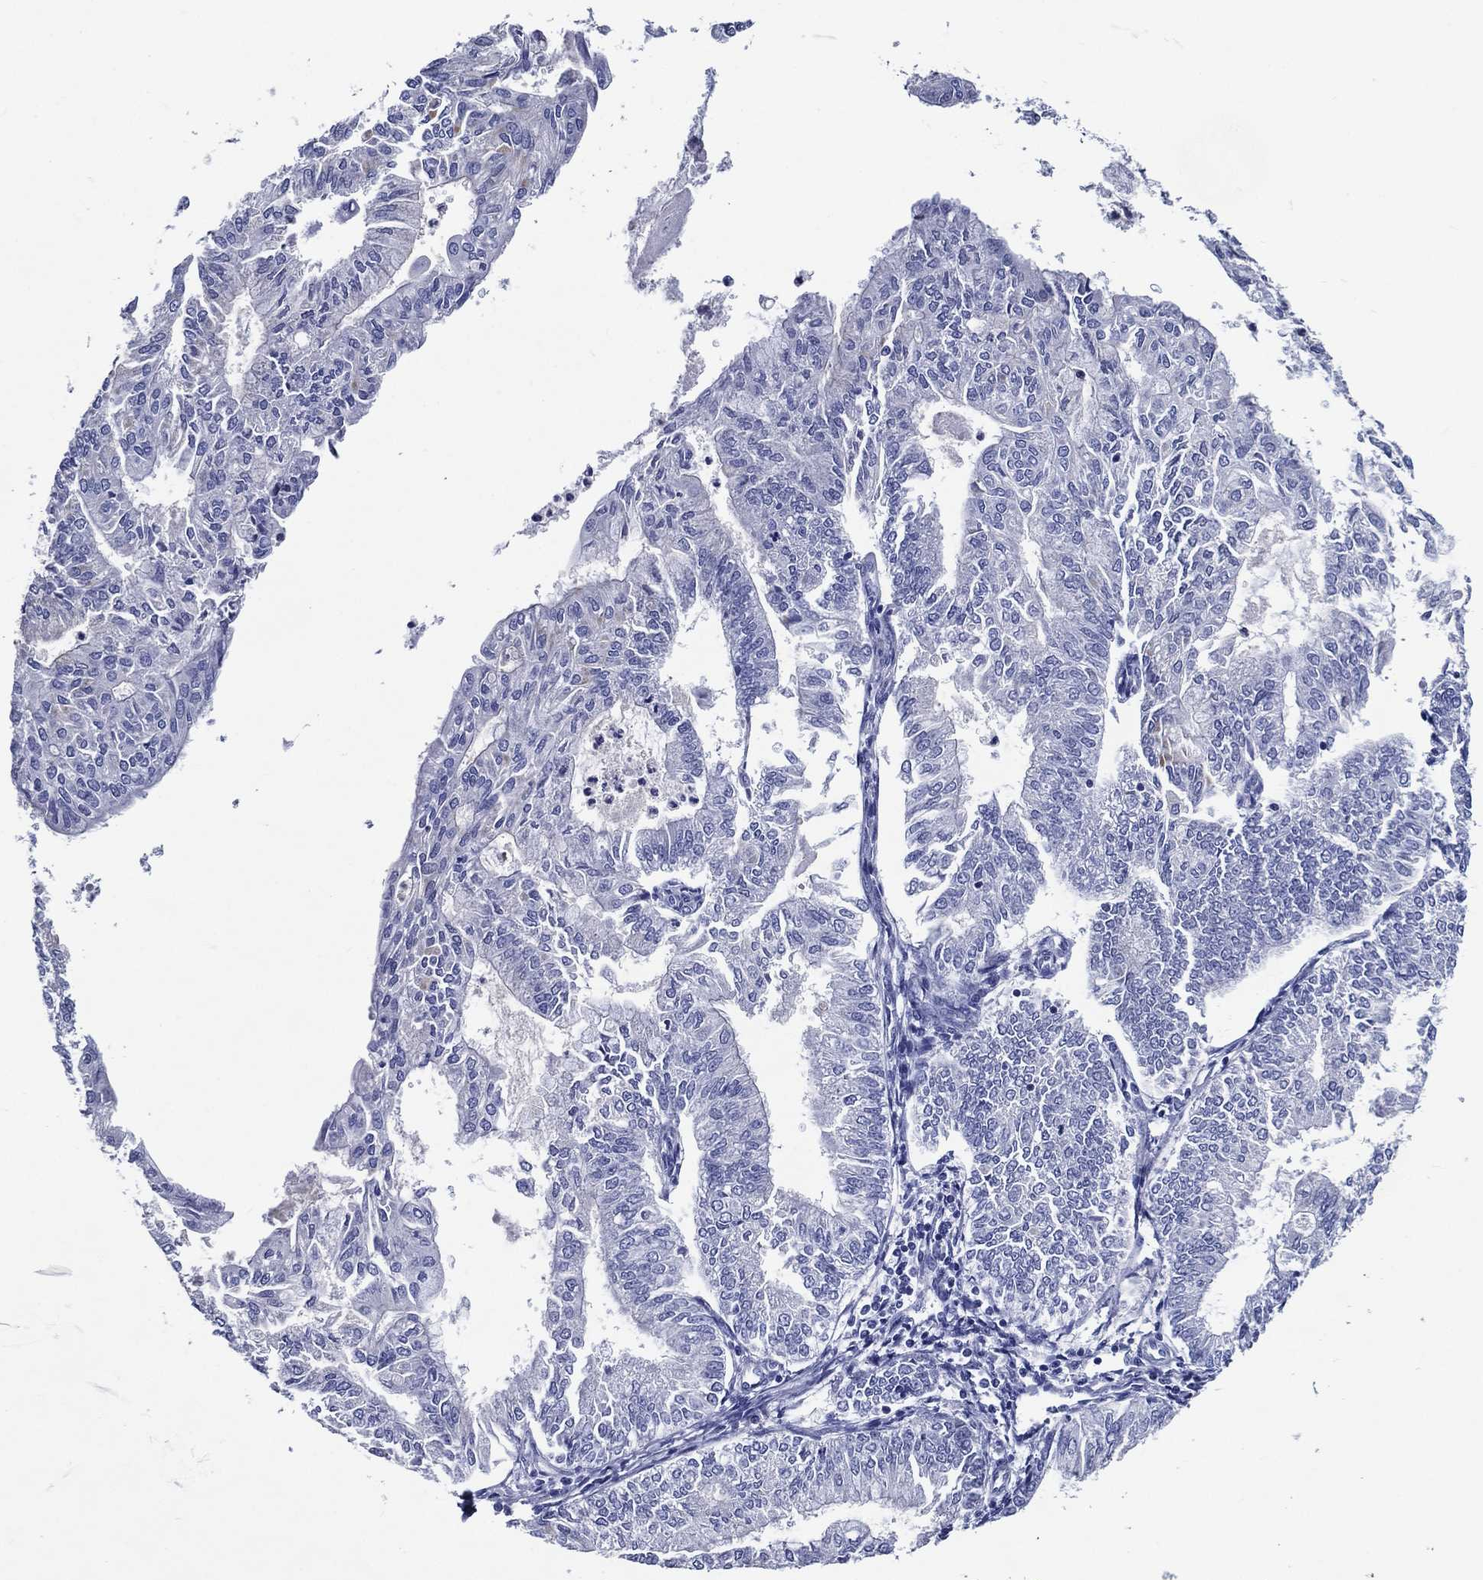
{"staining": {"intensity": "negative", "quantity": "none", "location": "none"}, "tissue": "endometrial cancer", "cell_type": "Tumor cells", "image_type": "cancer", "snomed": [{"axis": "morphology", "description": "Adenocarcinoma, NOS"}, {"axis": "topography", "description": "Endometrium"}], "caption": "IHC image of human adenocarcinoma (endometrial) stained for a protein (brown), which exhibits no positivity in tumor cells. The staining is performed using DAB brown chromogen with nuclei counter-stained in using hematoxylin.", "gene": "ACE2", "patient": {"sex": "female", "age": 59}}